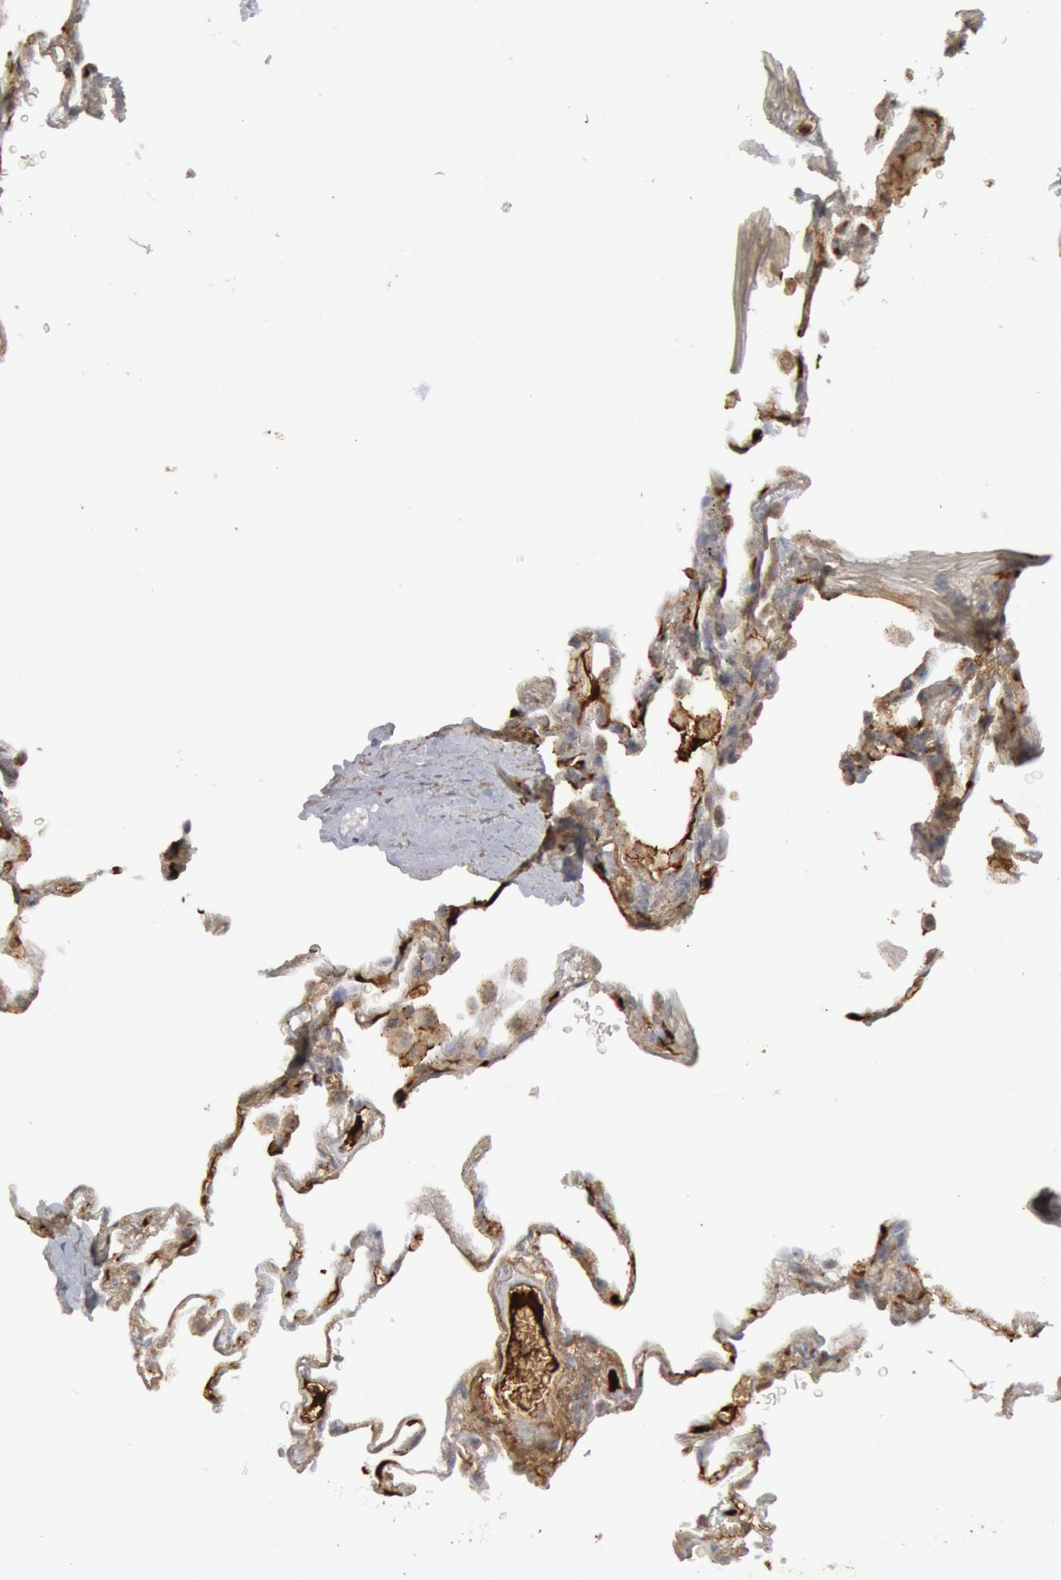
{"staining": {"intensity": "weak", "quantity": "<25%", "location": "cytoplasmic/membranous"}, "tissue": "lung", "cell_type": "Alveolar cells", "image_type": "normal", "snomed": [{"axis": "morphology", "description": "Normal tissue, NOS"}, {"axis": "morphology", "description": "Inflammation, NOS"}, {"axis": "topography", "description": "Lung"}], "caption": "IHC photomicrograph of normal lung: human lung stained with DAB (3,3'-diaminobenzidine) demonstrates no significant protein staining in alveolar cells.", "gene": "C1QC", "patient": {"sex": "male", "age": 69}}